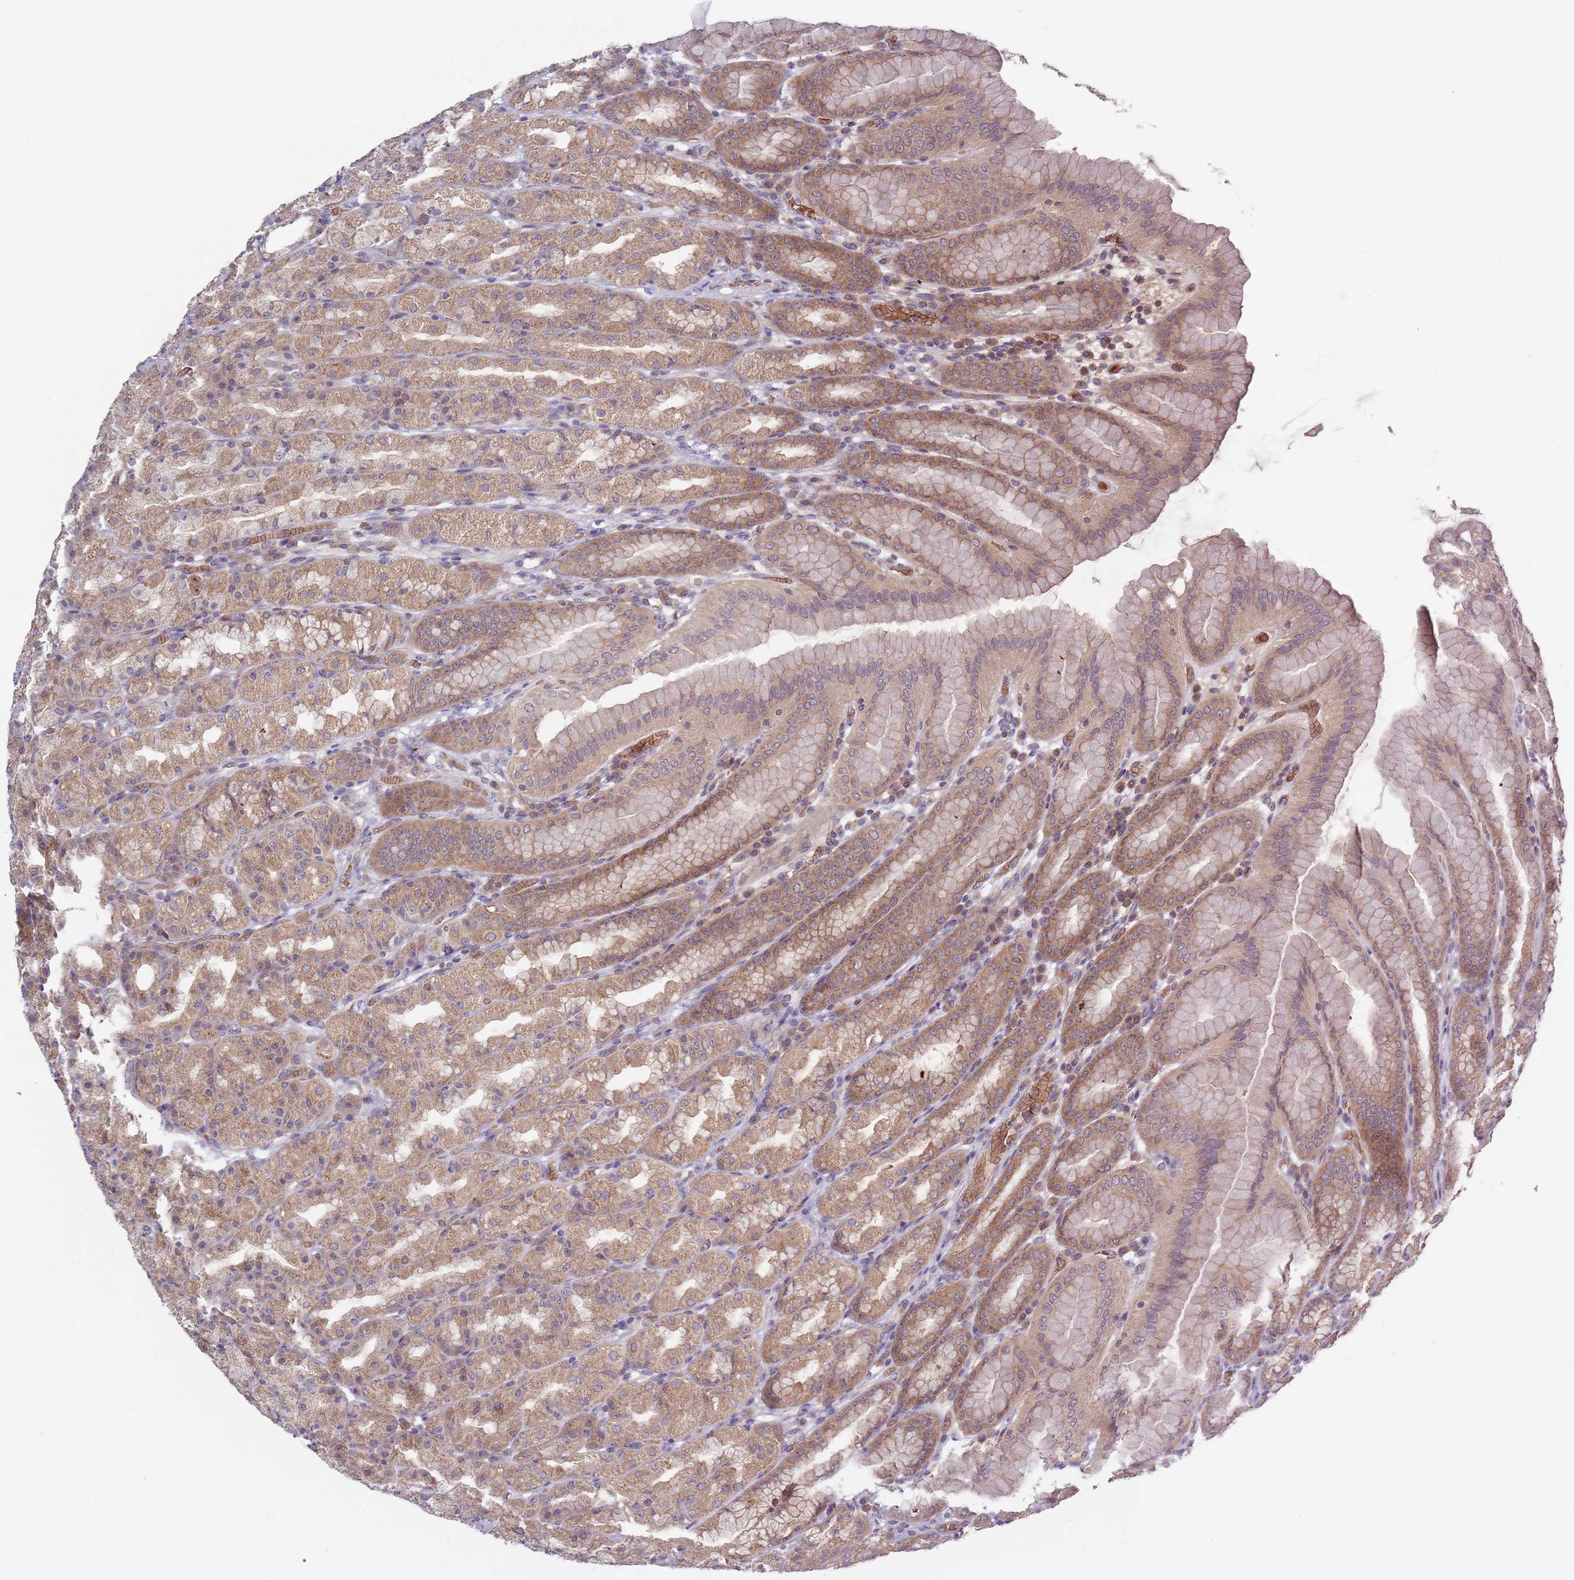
{"staining": {"intensity": "moderate", "quantity": ">75%", "location": "cytoplasmic/membranous"}, "tissue": "stomach", "cell_type": "Glandular cells", "image_type": "normal", "snomed": [{"axis": "morphology", "description": "Normal tissue, NOS"}, {"axis": "topography", "description": "Stomach, upper"}], "caption": "A histopathology image showing moderate cytoplasmic/membranous expression in approximately >75% of glandular cells in benign stomach, as visualized by brown immunohistochemical staining.", "gene": "ASB13", "patient": {"sex": "male", "age": 68}}